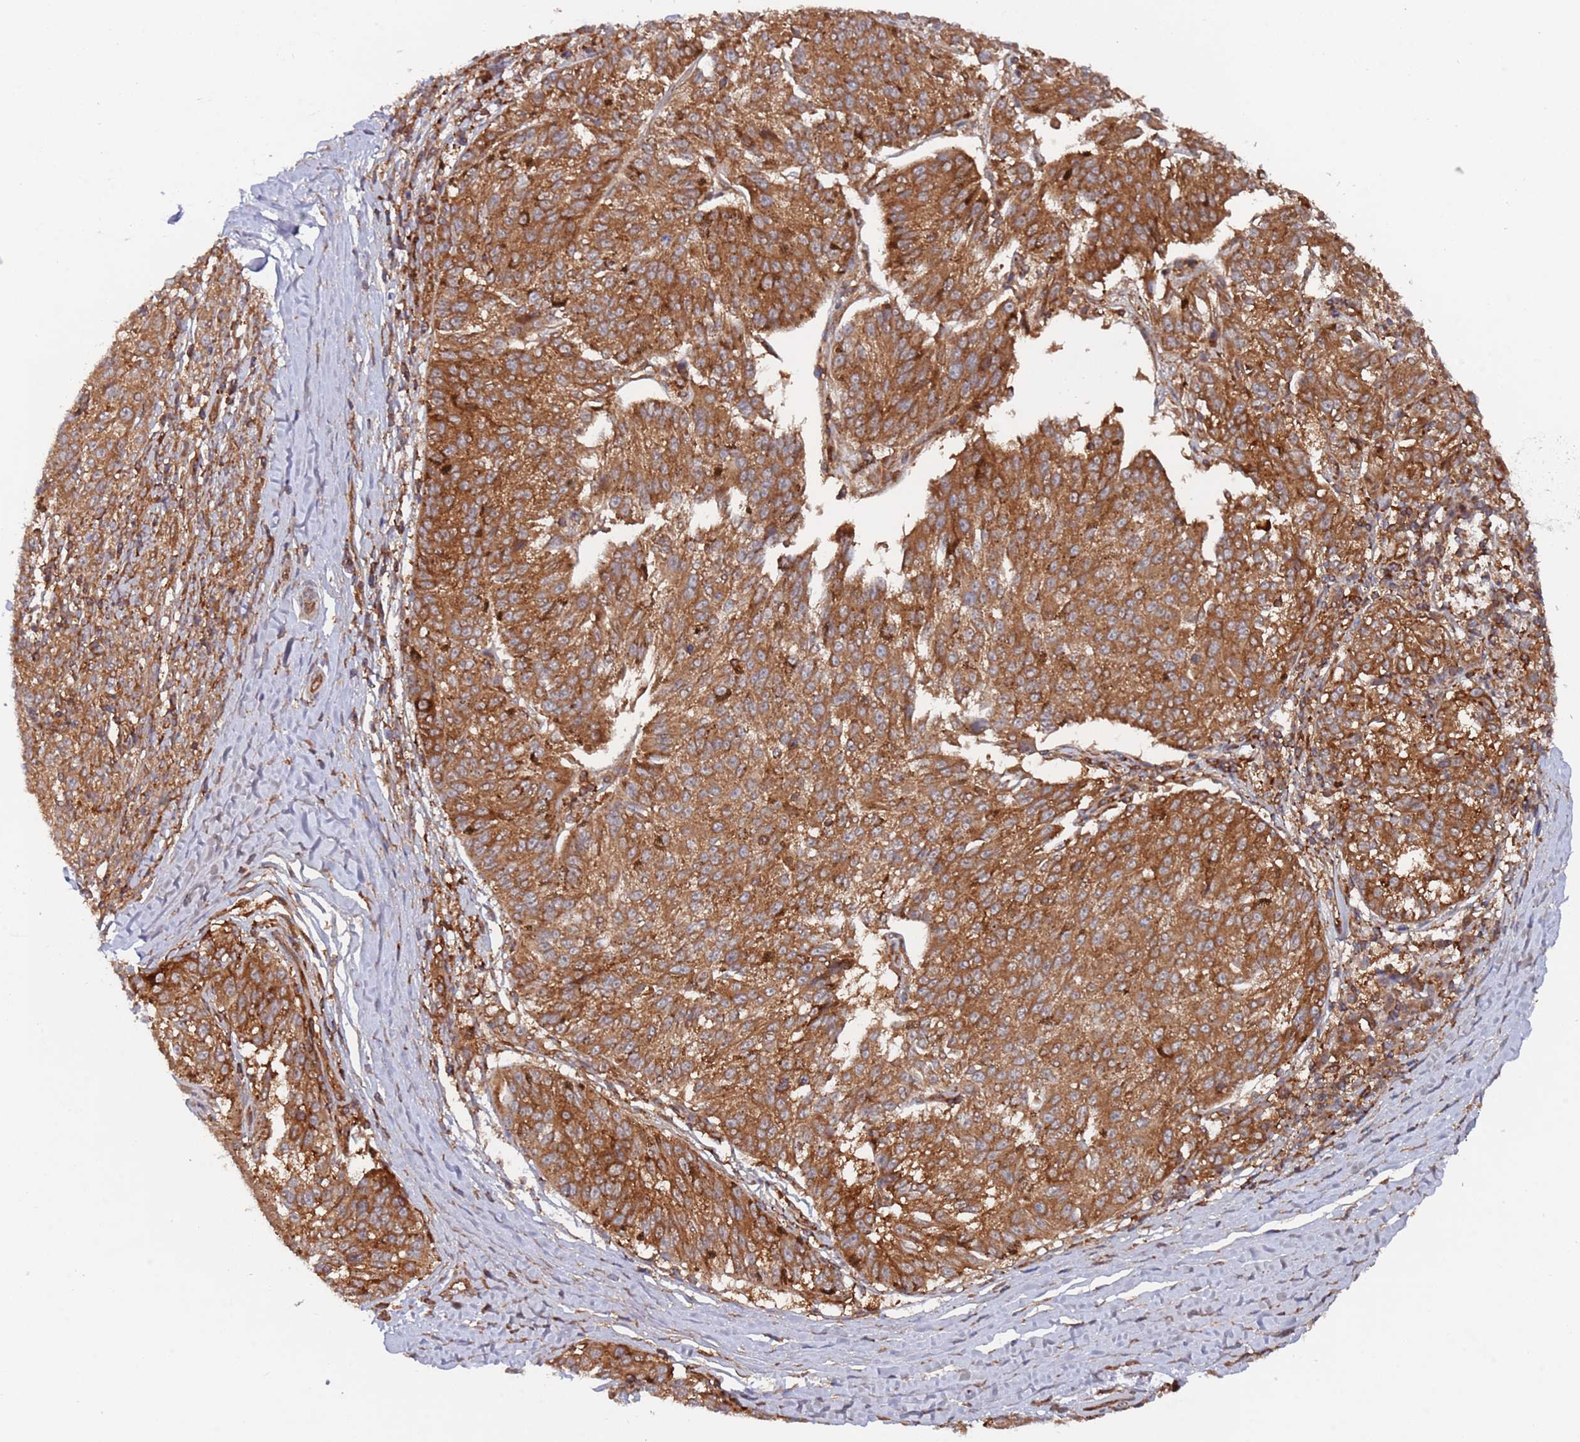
{"staining": {"intensity": "strong", "quantity": ">75%", "location": "cytoplasmic/membranous"}, "tissue": "melanoma", "cell_type": "Tumor cells", "image_type": "cancer", "snomed": [{"axis": "morphology", "description": "Malignant melanoma, NOS"}, {"axis": "topography", "description": "Skin"}], "caption": "A histopathology image of human melanoma stained for a protein shows strong cytoplasmic/membranous brown staining in tumor cells.", "gene": "DDX60", "patient": {"sex": "female", "age": 72}}